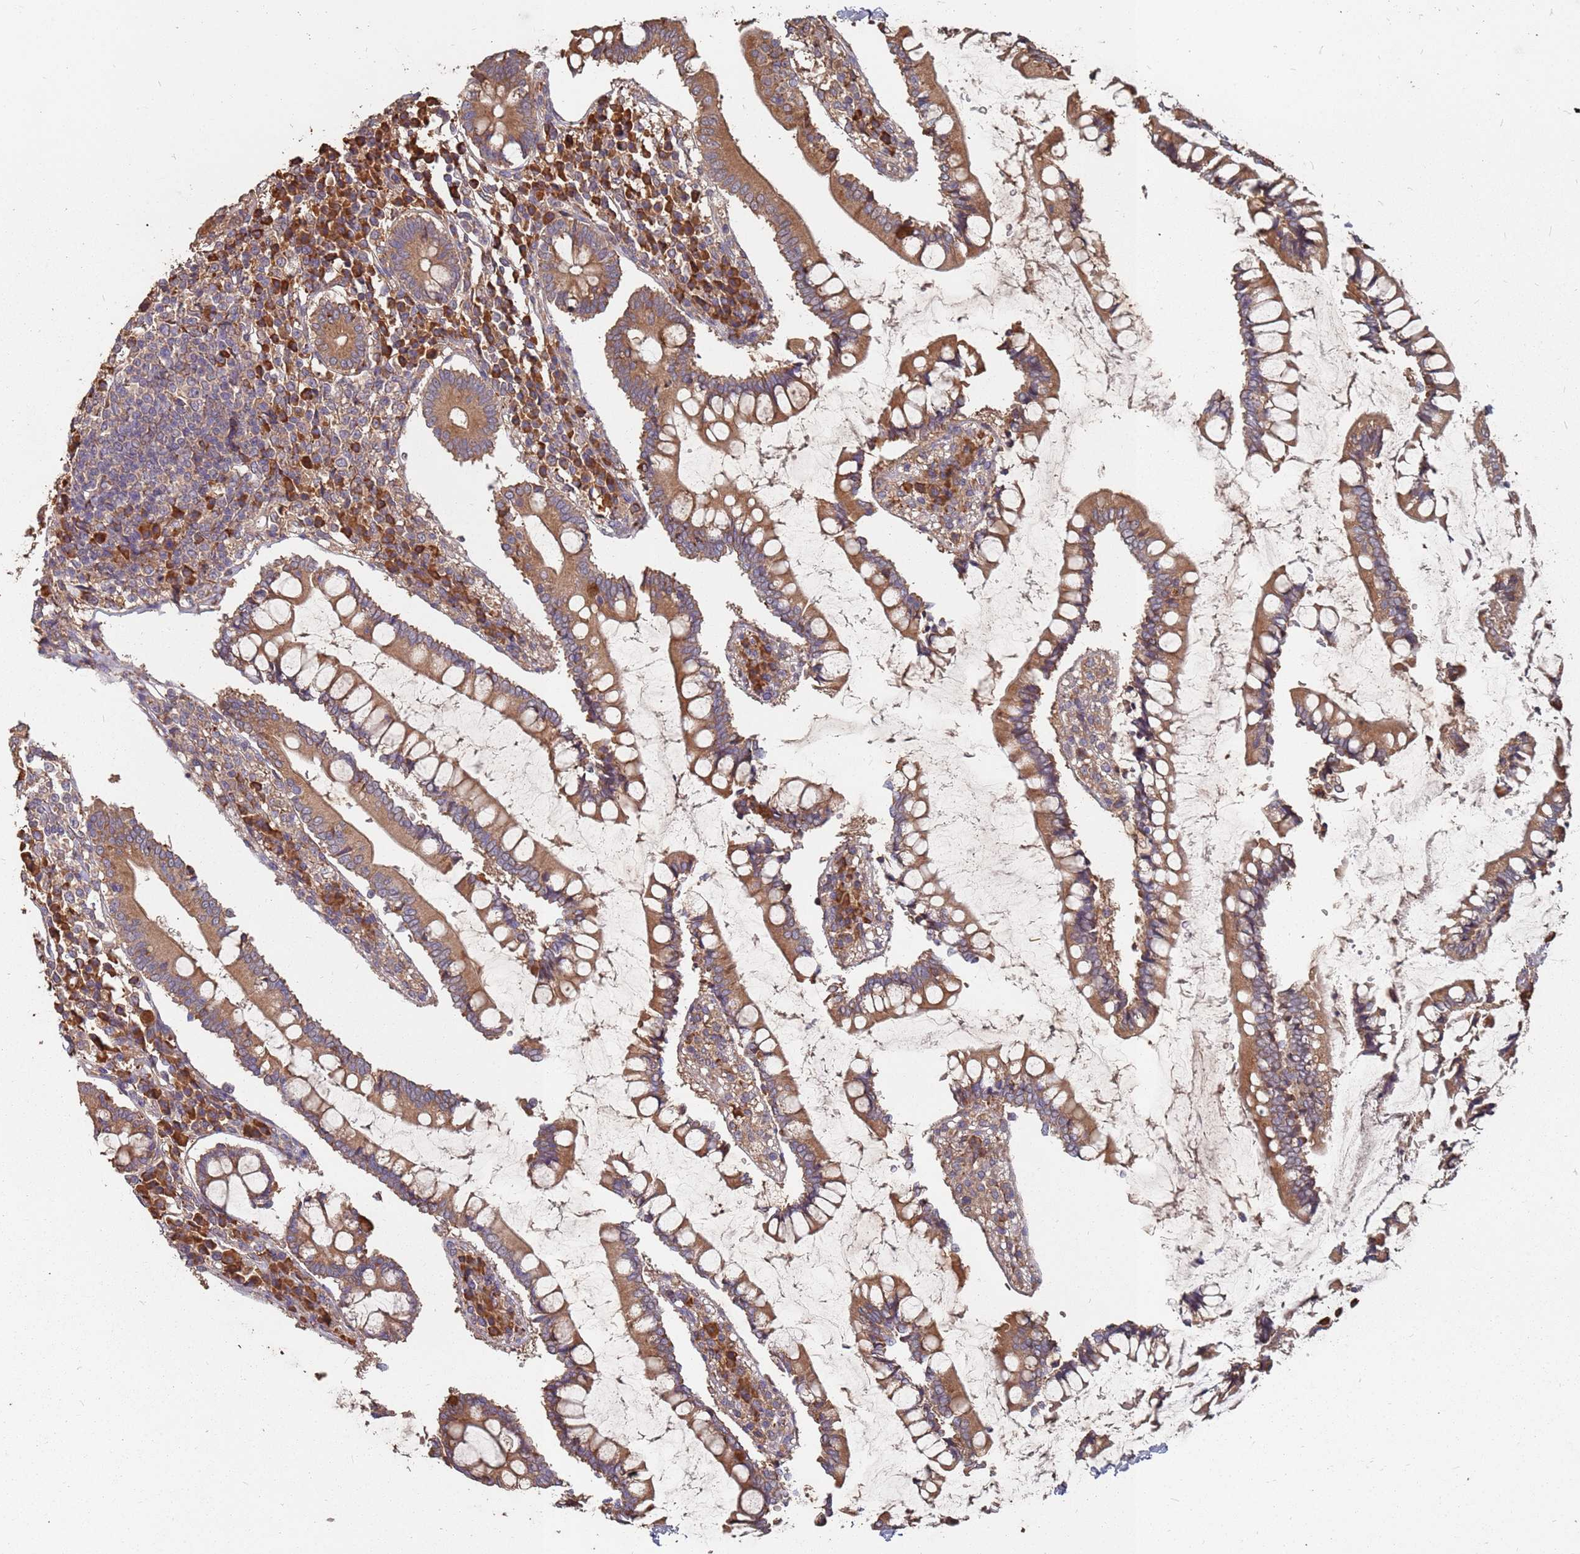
{"staining": {"intensity": "moderate", "quantity": ">75%", "location": "cytoplasmic/membranous"}, "tissue": "colon", "cell_type": "Endothelial cells", "image_type": "normal", "snomed": [{"axis": "morphology", "description": "Normal tissue, NOS"}, {"axis": "topography", "description": "Colon"}], "caption": "A high-resolution micrograph shows immunohistochemistry (IHC) staining of benign colon, which exhibits moderate cytoplasmic/membranous expression in approximately >75% of endothelial cells.", "gene": "ATG5", "patient": {"sex": "female", "age": 79}}